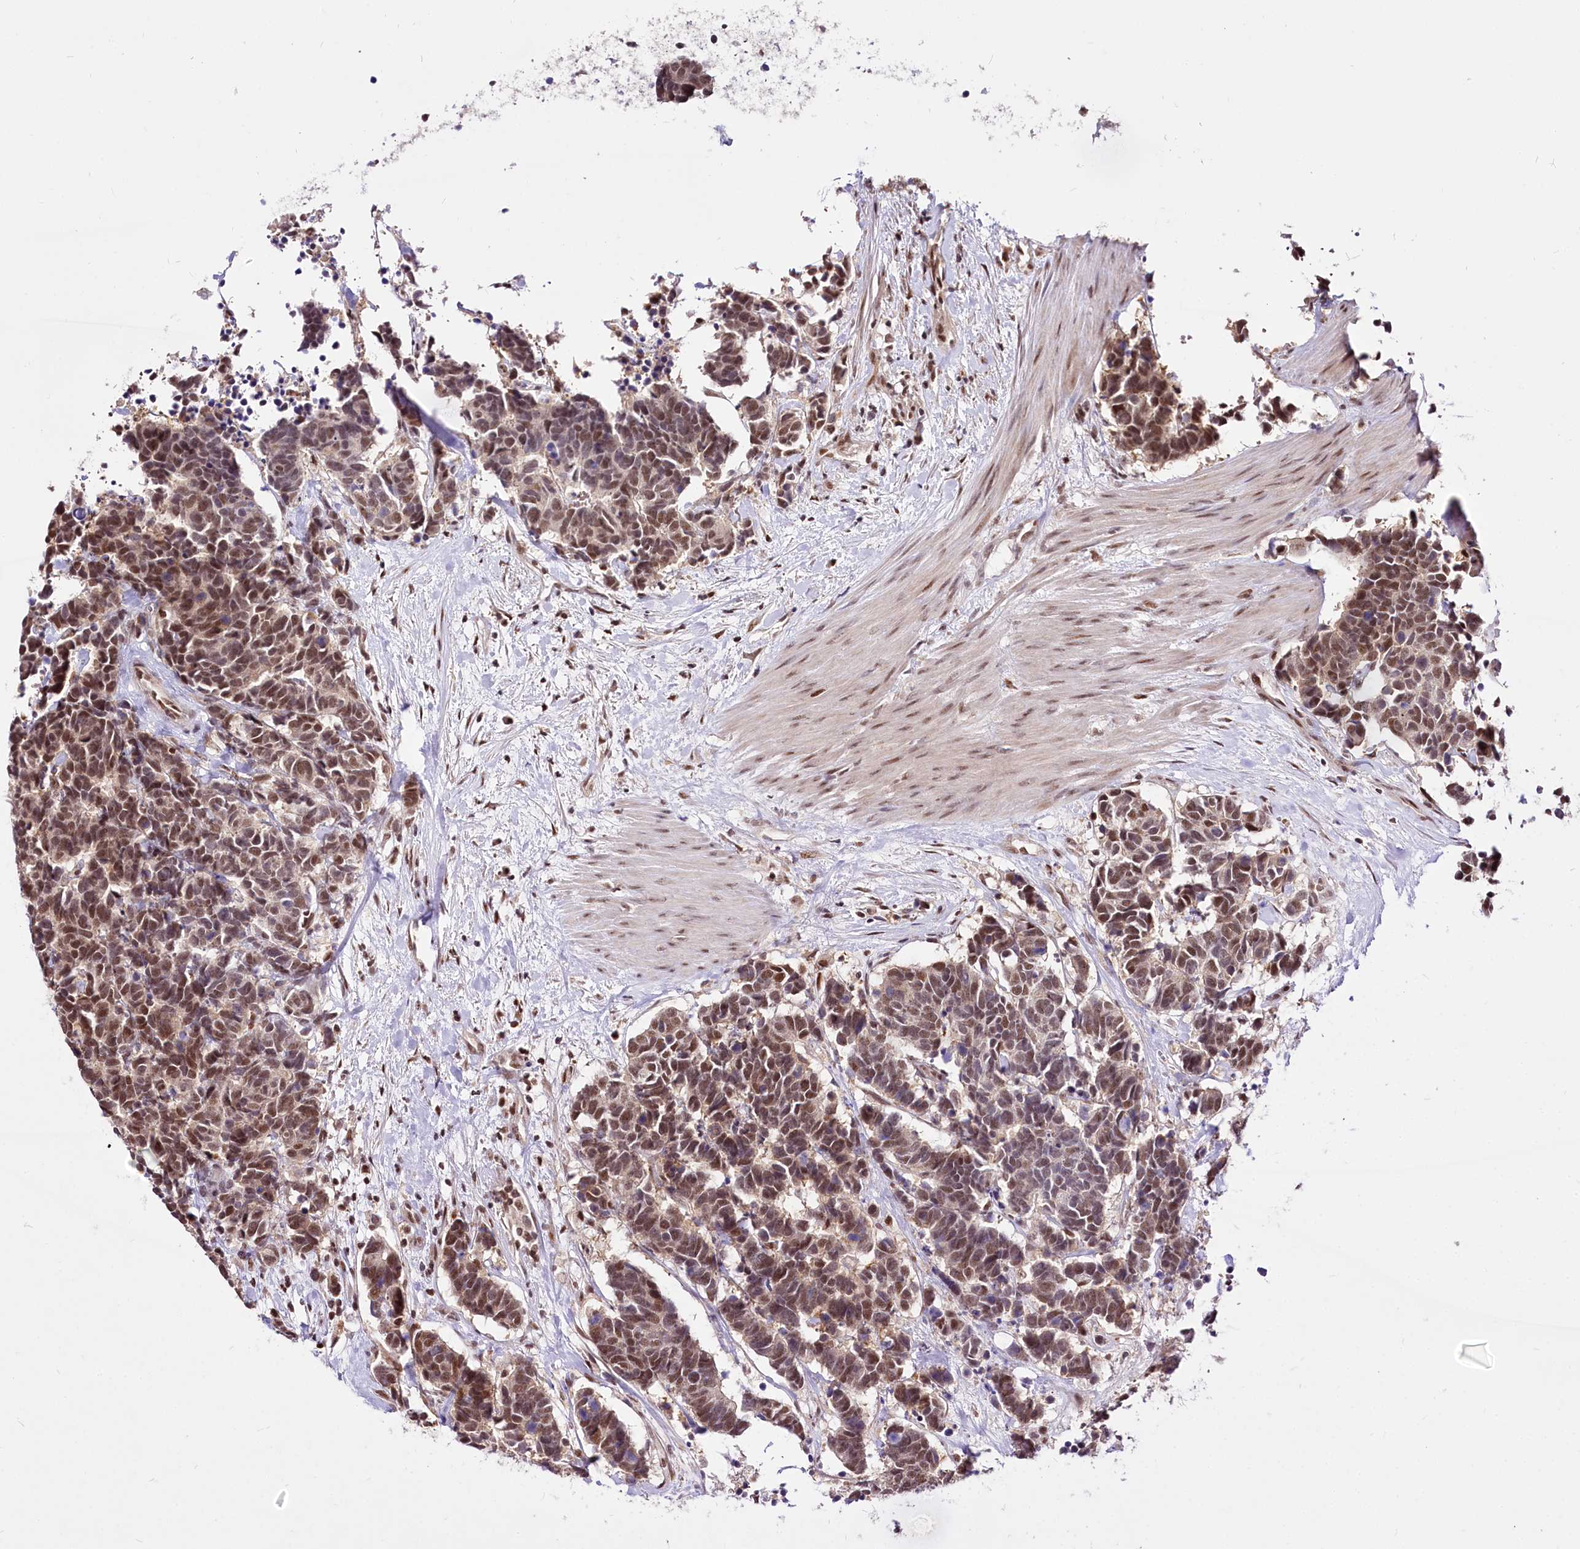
{"staining": {"intensity": "moderate", "quantity": ">75%", "location": "cytoplasmic/membranous,nuclear"}, "tissue": "carcinoid", "cell_type": "Tumor cells", "image_type": "cancer", "snomed": [{"axis": "morphology", "description": "Carcinoma, NOS"}, {"axis": "morphology", "description": "Carcinoid, malignant, NOS"}, {"axis": "topography", "description": "Urinary bladder"}], "caption": "Approximately >75% of tumor cells in human carcinoid exhibit moderate cytoplasmic/membranous and nuclear protein positivity as visualized by brown immunohistochemical staining.", "gene": "POLA2", "patient": {"sex": "male", "age": 57}}